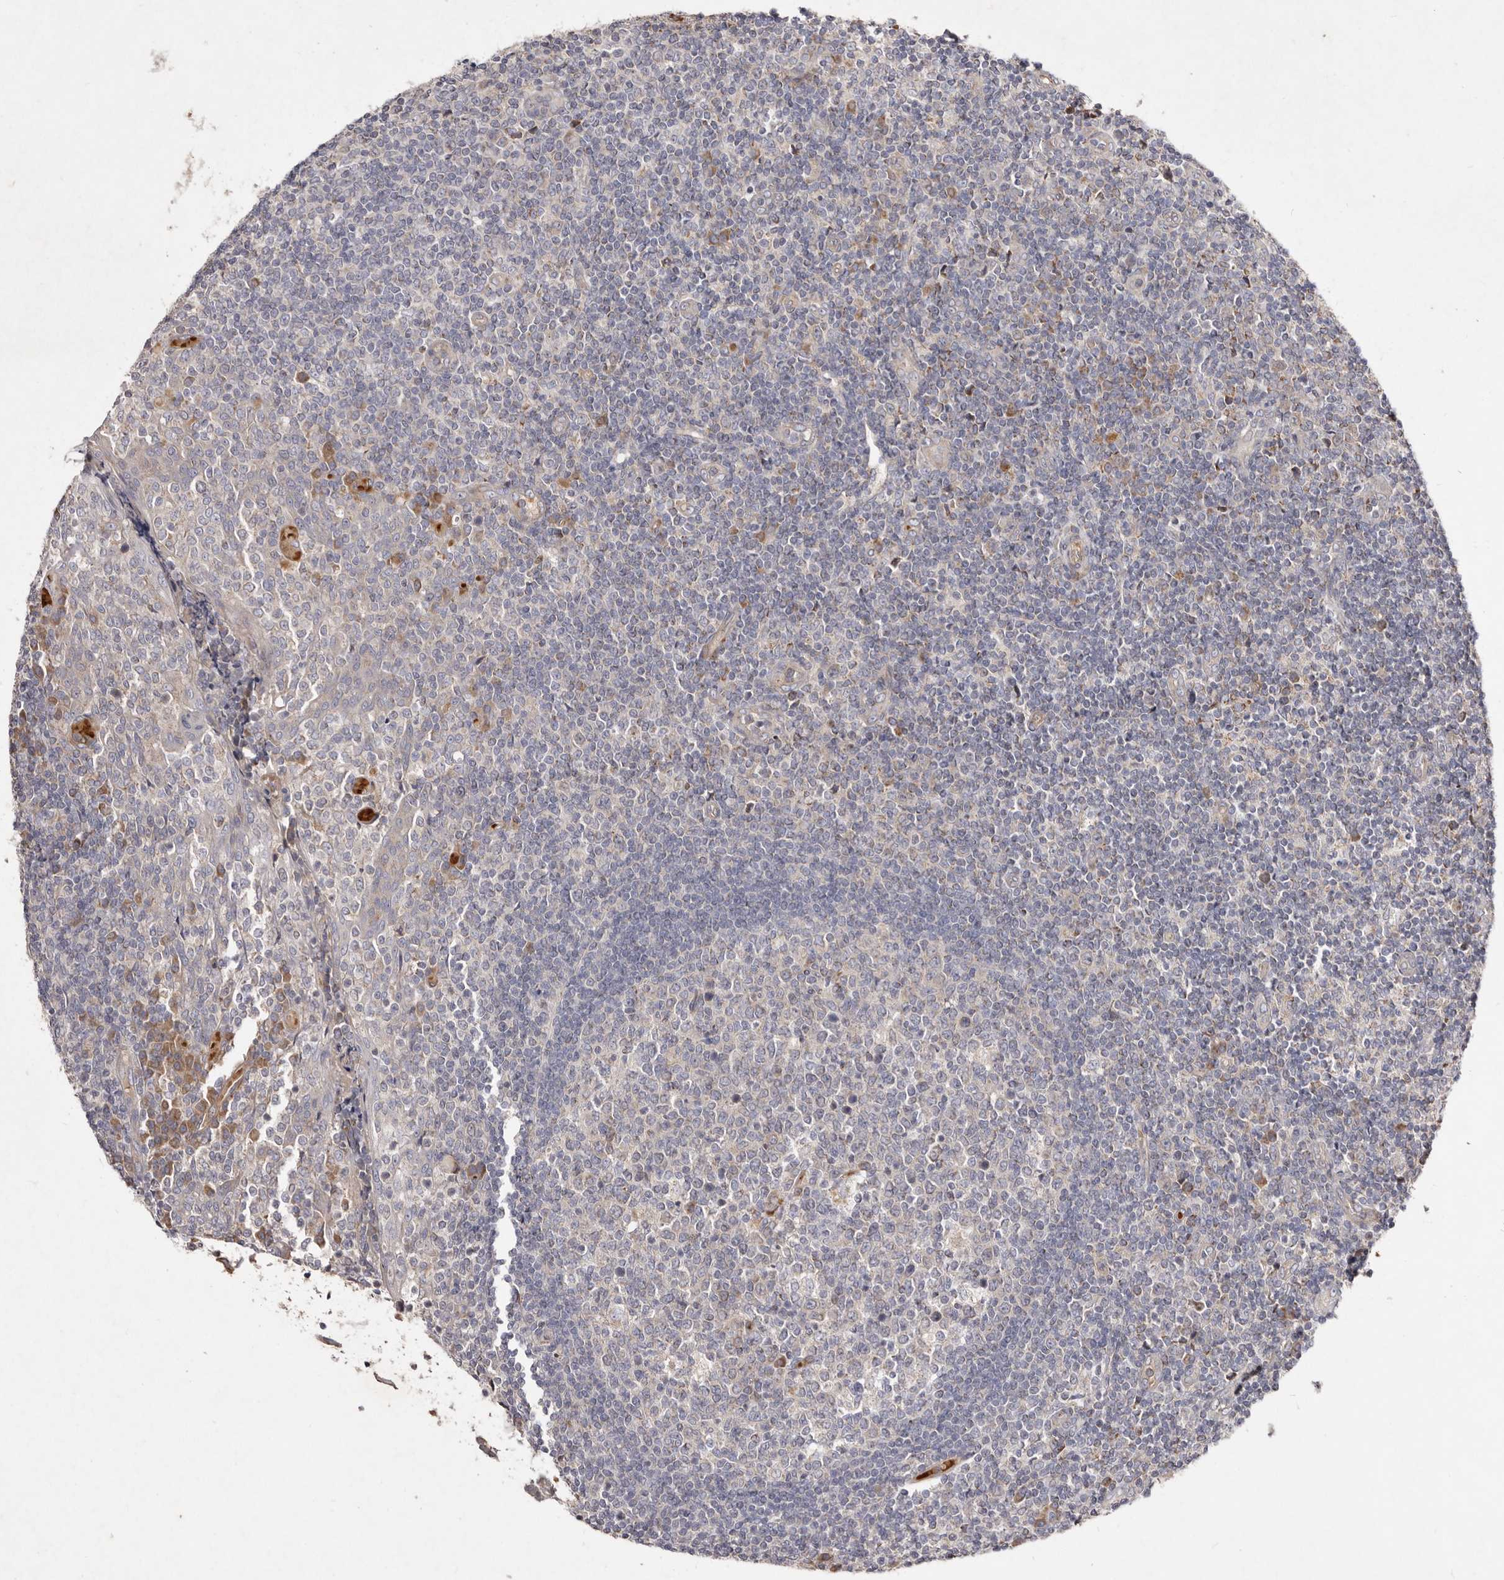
{"staining": {"intensity": "weak", "quantity": "<25%", "location": "cytoplasmic/membranous"}, "tissue": "tonsil", "cell_type": "Germinal center cells", "image_type": "normal", "snomed": [{"axis": "morphology", "description": "Normal tissue, NOS"}, {"axis": "topography", "description": "Tonsil"}], "caption": "Immunohistochemical staining of normal human tonsil shows no significant expression in germinal center cells. (DAB immunohistochemistry visualized using brightfield microscopy, high magnification).", "gene": "SLC25A20", "patient": {"sex": "female", "age": 19}}